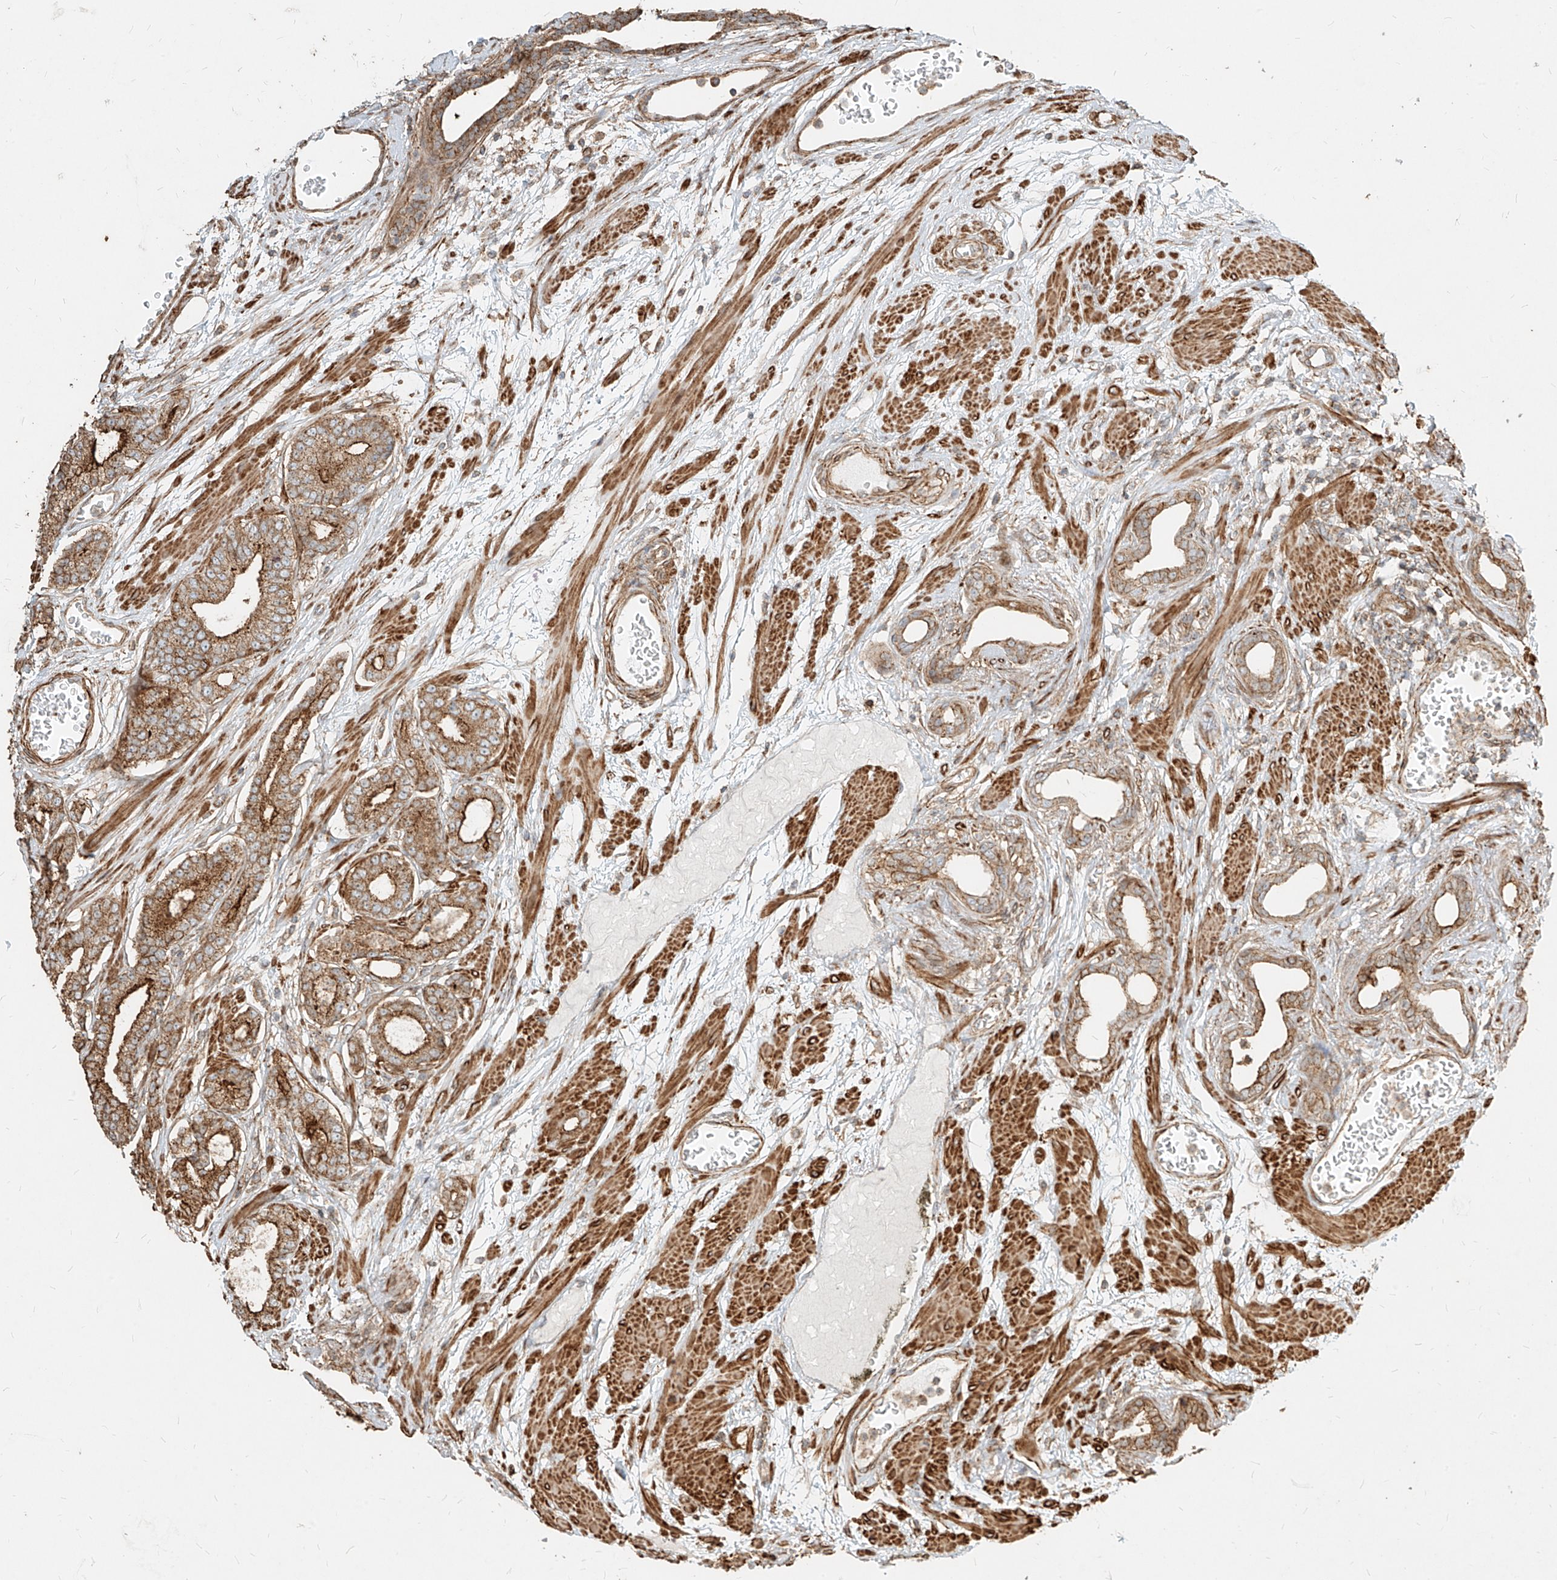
{"staining": {"intensity": "moderate", "quantity": ">75%", "location": "cytoplasmic/membranous"}, "tissue": "prostate cancer", "cell_type": "Tumor cells", "image_type": "cancer", "snomed": [{"axis": "morphology", "description": "Adenocarcinoma, Low grade"}, {"axis": "topography", "description": "Prostate"}], "caption": "Prostate low-grade adenocarcinoma tissue exhibits moderate cytoplasmic/membranous expression in about >75% of tumor cells, visualized by immunohistochemistry.", "gene": "MTX2", "patient": {"sex": "male", "age": 60}}